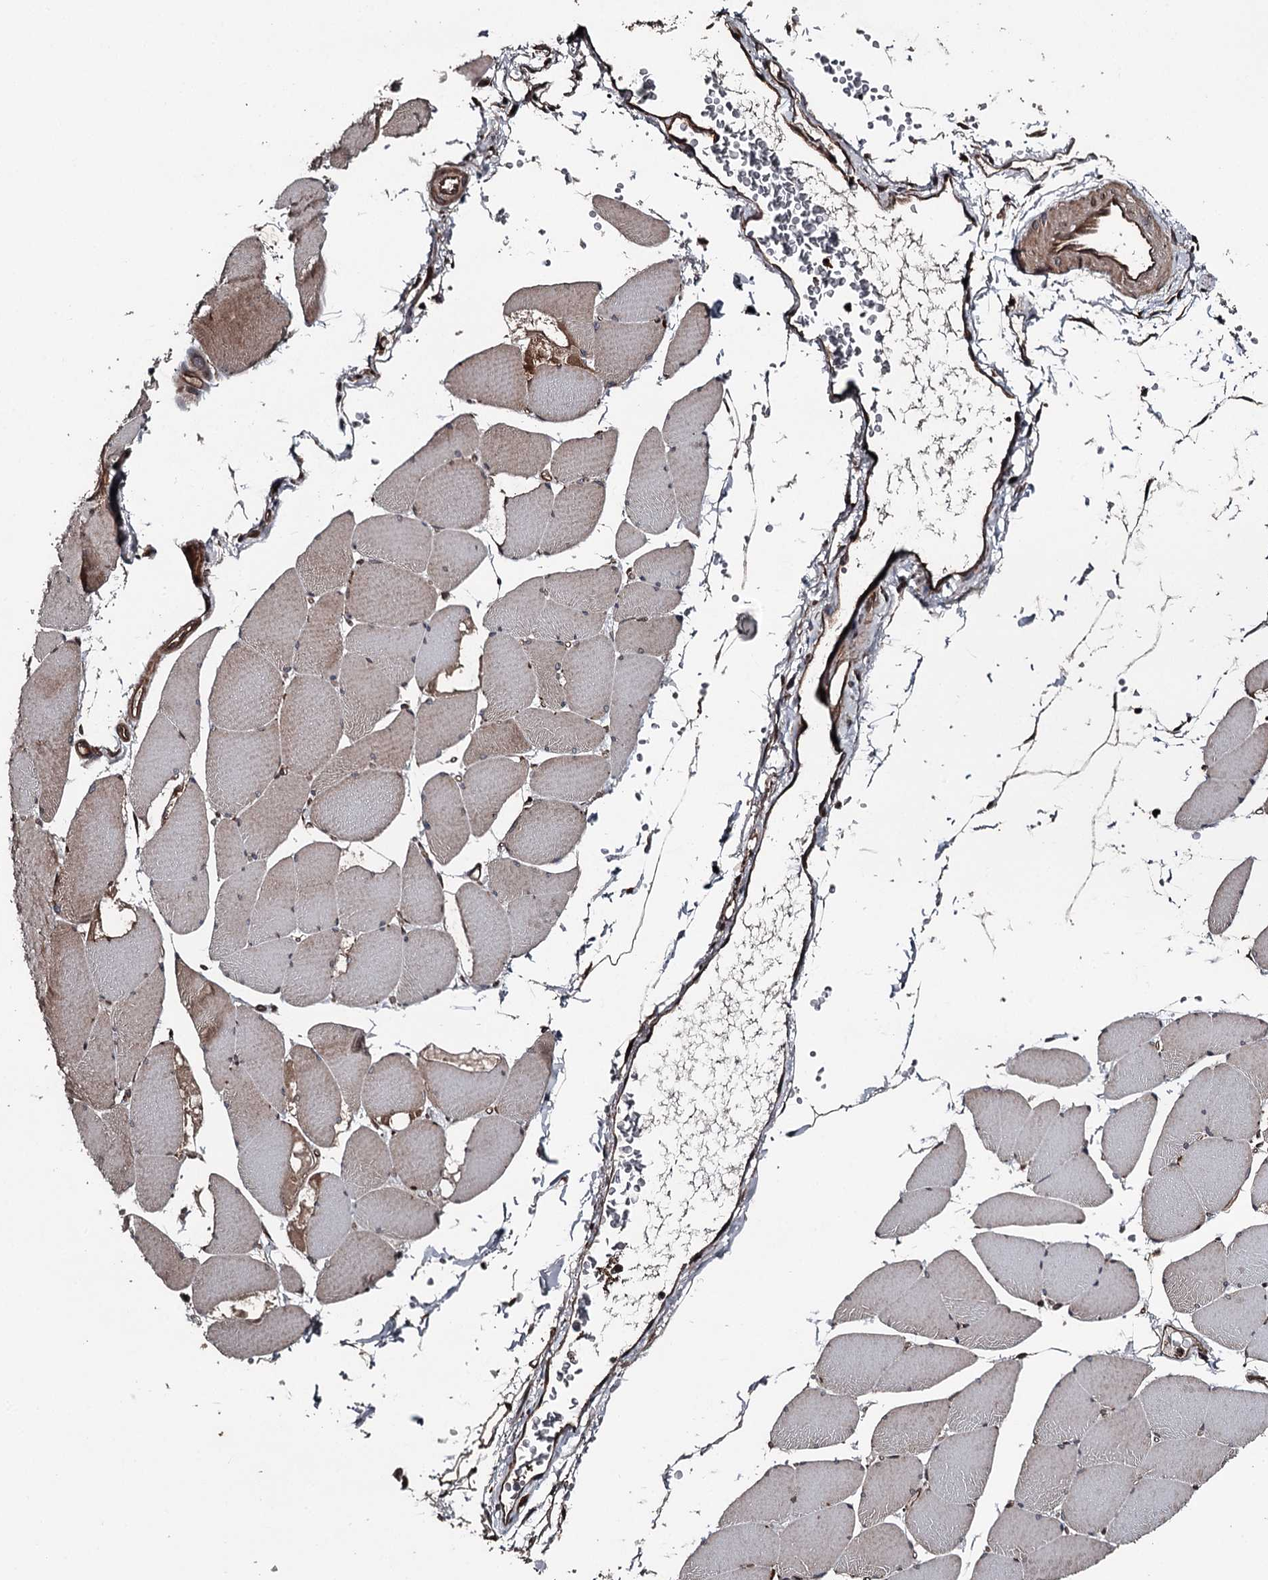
{"staining": {"intensity": "moderate", "quantity": "25%-75%", "location": "cytoplasmic/membranous"}, "tissue": "skeletal muscle", "cell_type": "Myocytes", "image_type": "normal", "snomed": [{"axis": "morphology", "description": "Normal tissue, NOS"}, {"axis": "topography", "description": "Skeletal muscle"}, {"axis": "topography", "description": "Head-Neck"}], "caption": "Immunohistochemistry staining of normal skeletal muscle, which demonstrates medium levels of moderate cytoplasmic/membranous expression in approximately 25%-75% of myocytes indicating moderate cytoplasmic/membranous protein expression. The staining was performed using DAB (brown) for protein detection and nuclei were counterstained in hematoxylin (blue).", "gene": "RAB21", "patient": {"sex": "male", "age": 66}}